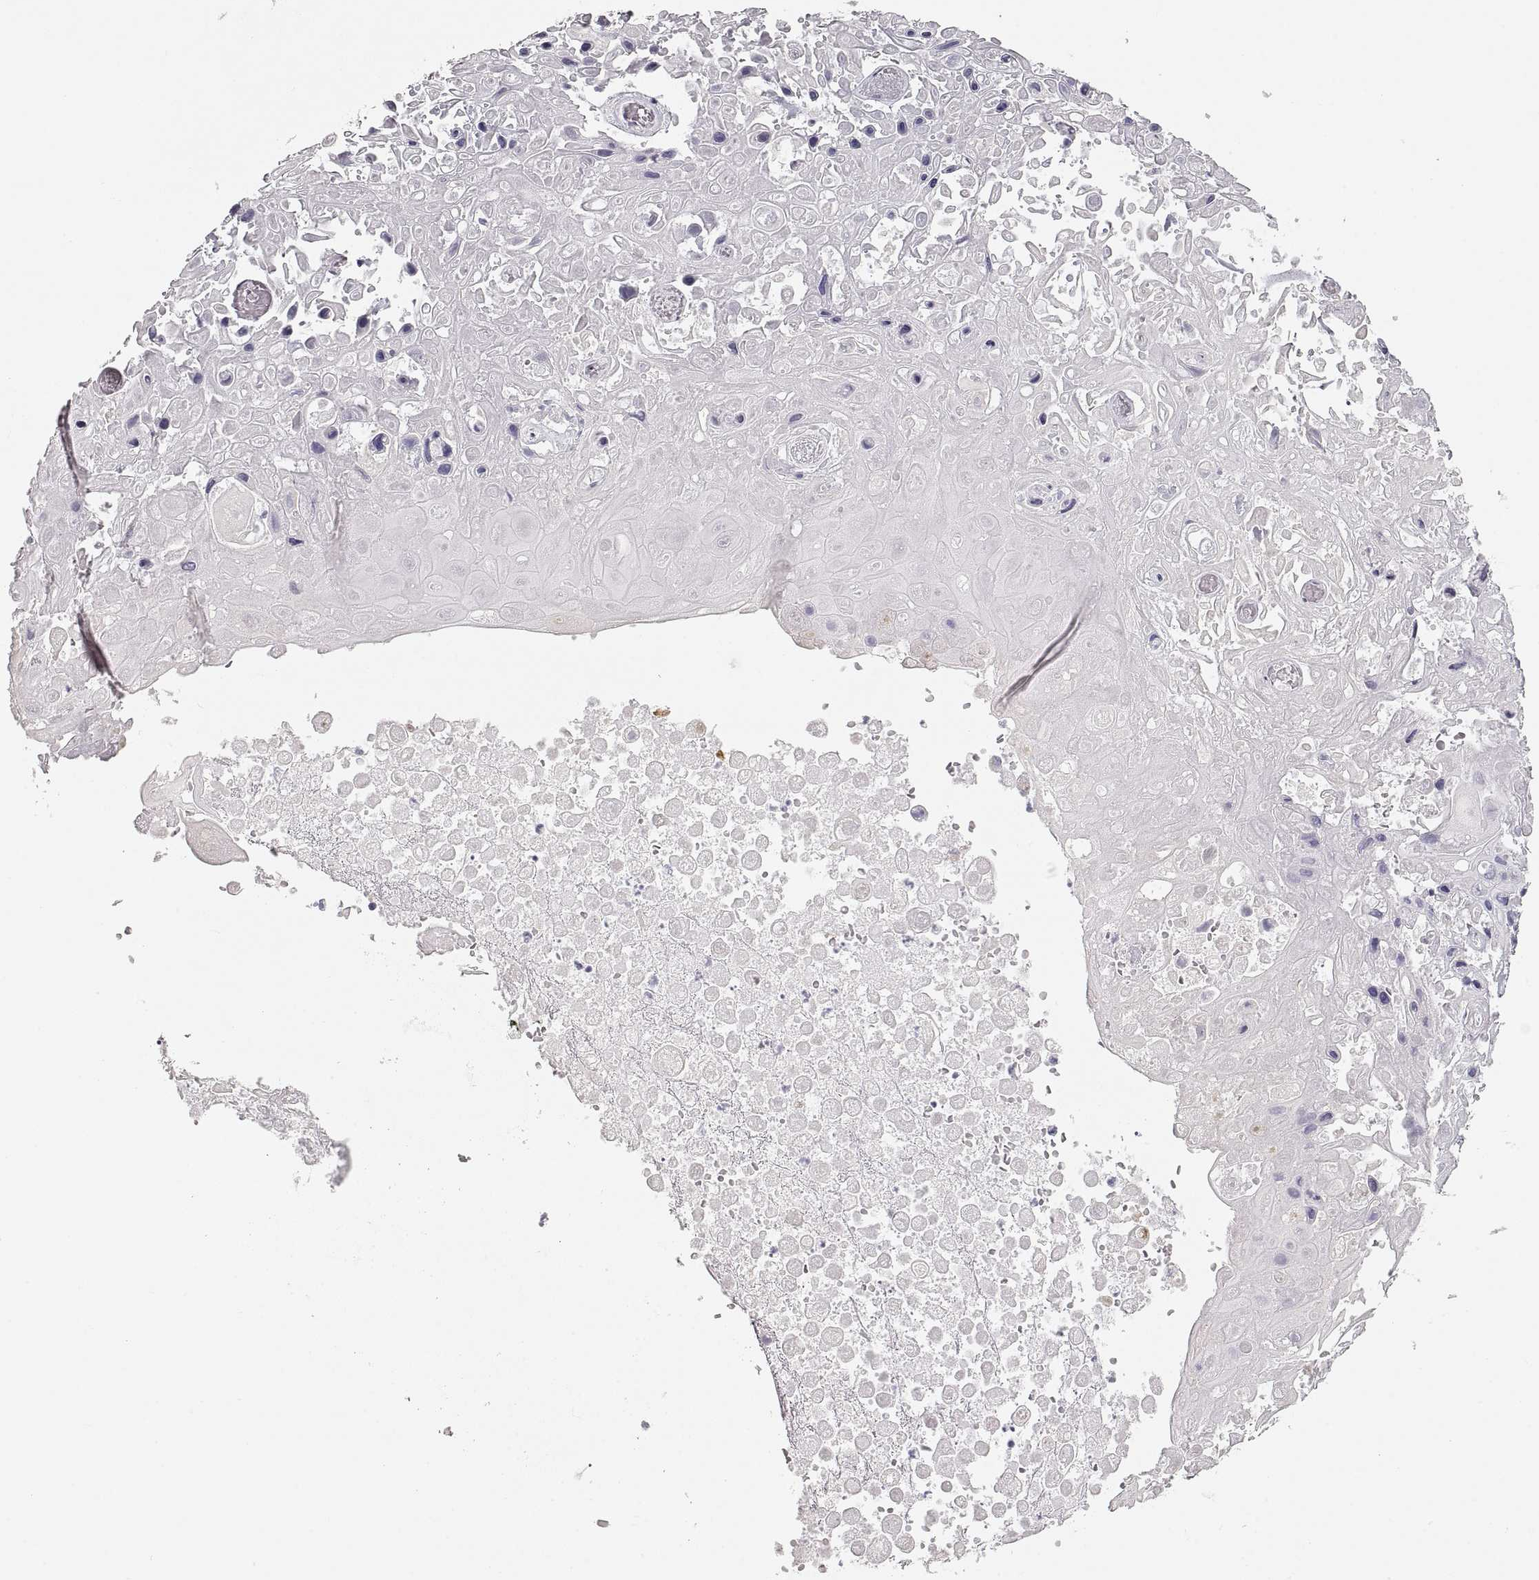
{"staining": {"intensity": "negative", "quantity": "none", "location": "none"}, "tissue": "skin cancer", "cell_type": "Tumor cells", "image_type": "cancer", "snomed": [{"axis": "morphology", "description": "Squamous cell carcinoma, NOS"}, {"axis": "topography", "description": "Skin"}], "caption": "This is an immunohistochemistry (IHC) micrograph of human skin squamous cell carcinoma. There is no positivity in tumor cells.", "gene": "ZP3", "patient": {"sex": "male", "age": 82}}